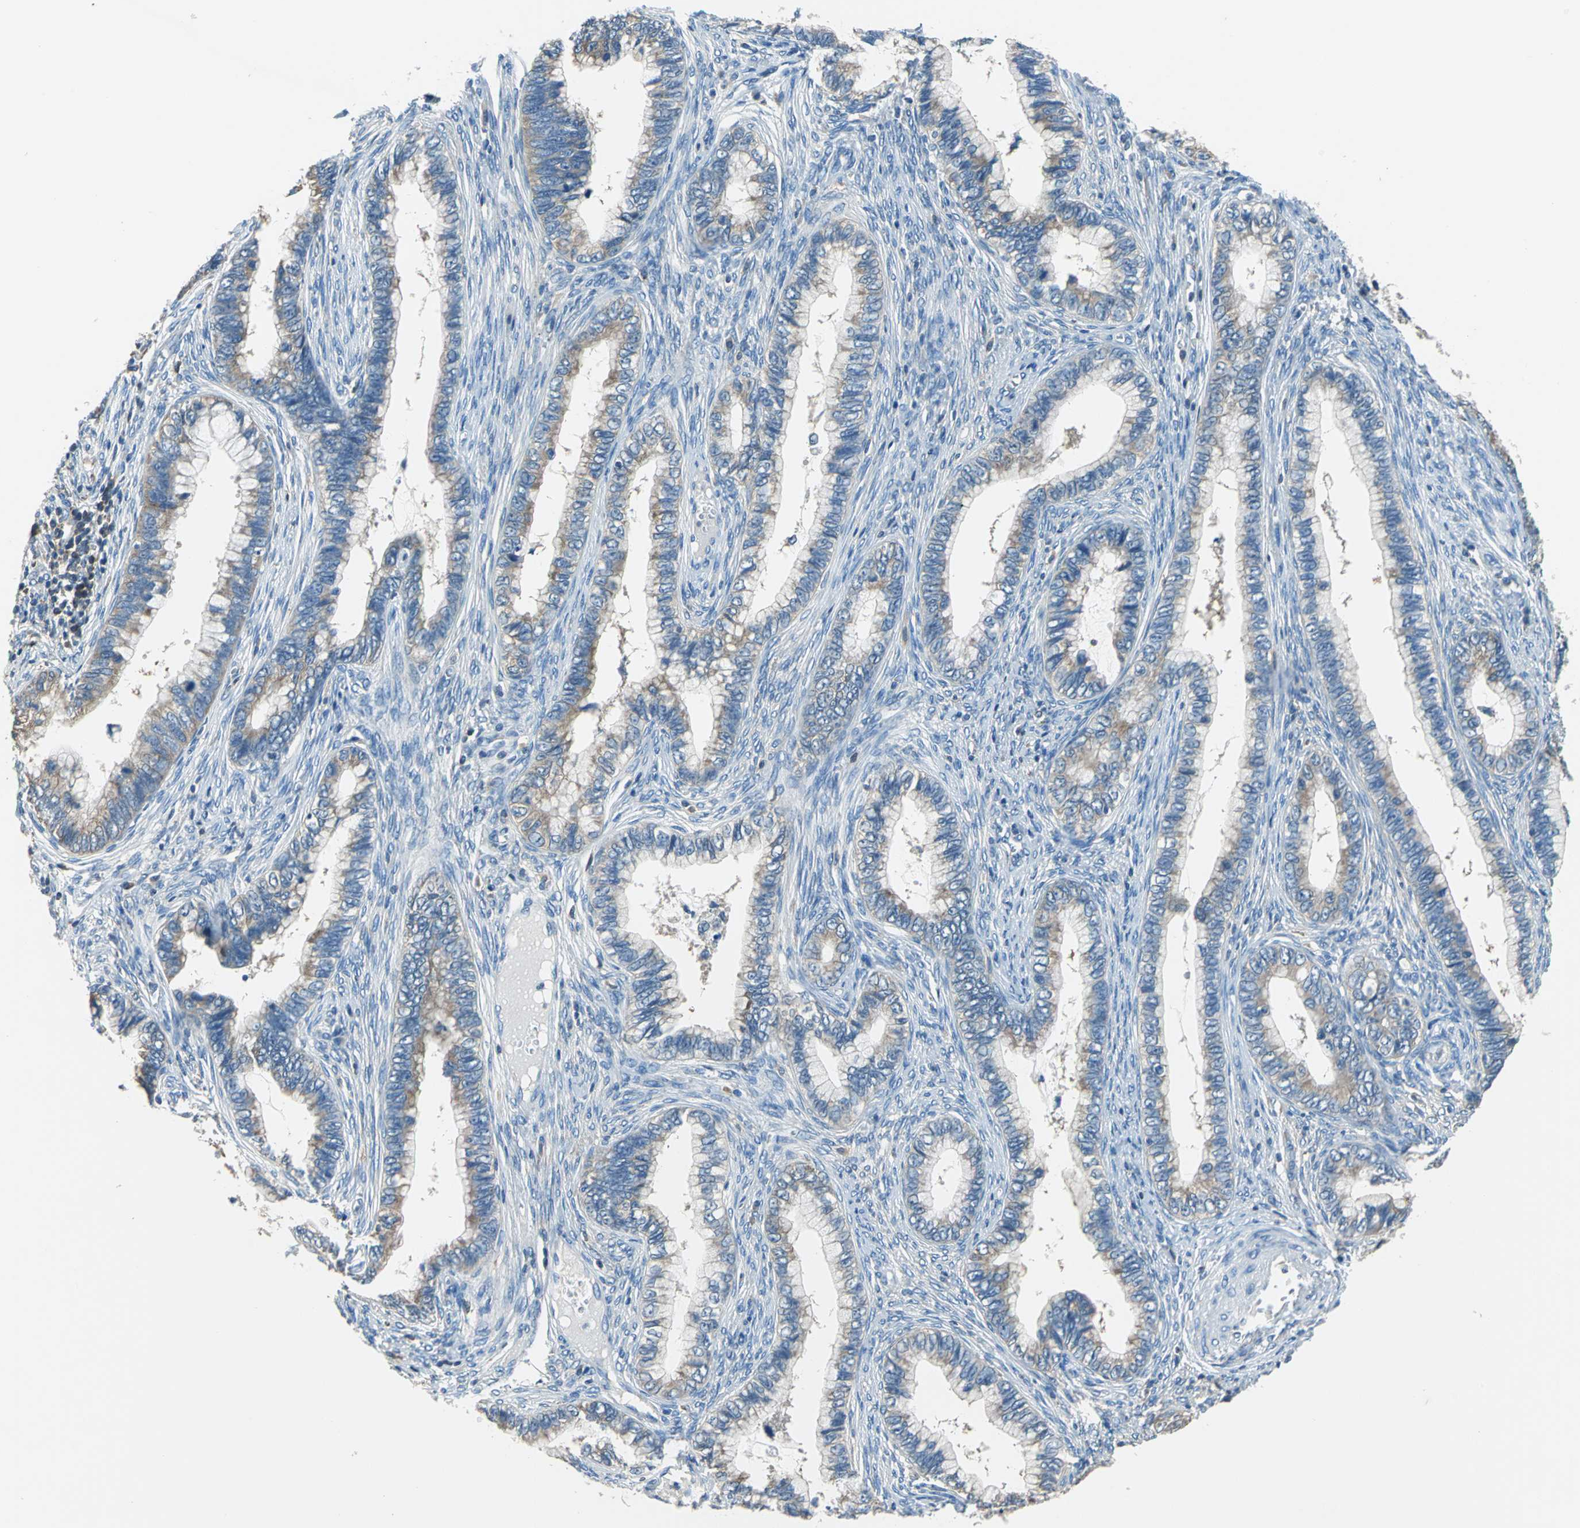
{"staining": {"intensity": "weak", "quantity": "25%-75%", "location": "cytoplasmic/membranous"}, "tissue": "cervical cancer", "cell_type": "Tumor cells", "image_type": "cancer", "snomed": [{"axis": "morphology", "description": "Adenocarcinoma, NOS"}, {"axis": "topography", "description": "Cervix"}], "caption": "Protein expression by immunohistochemistry (IHC) exhibits weak cytoplasmic/membranous staining in about 25%-75% of tumor cells in cervical adenocarcinoma.", "gene": "PRKCA", "patient": {"sex": "female", "age": 44}}